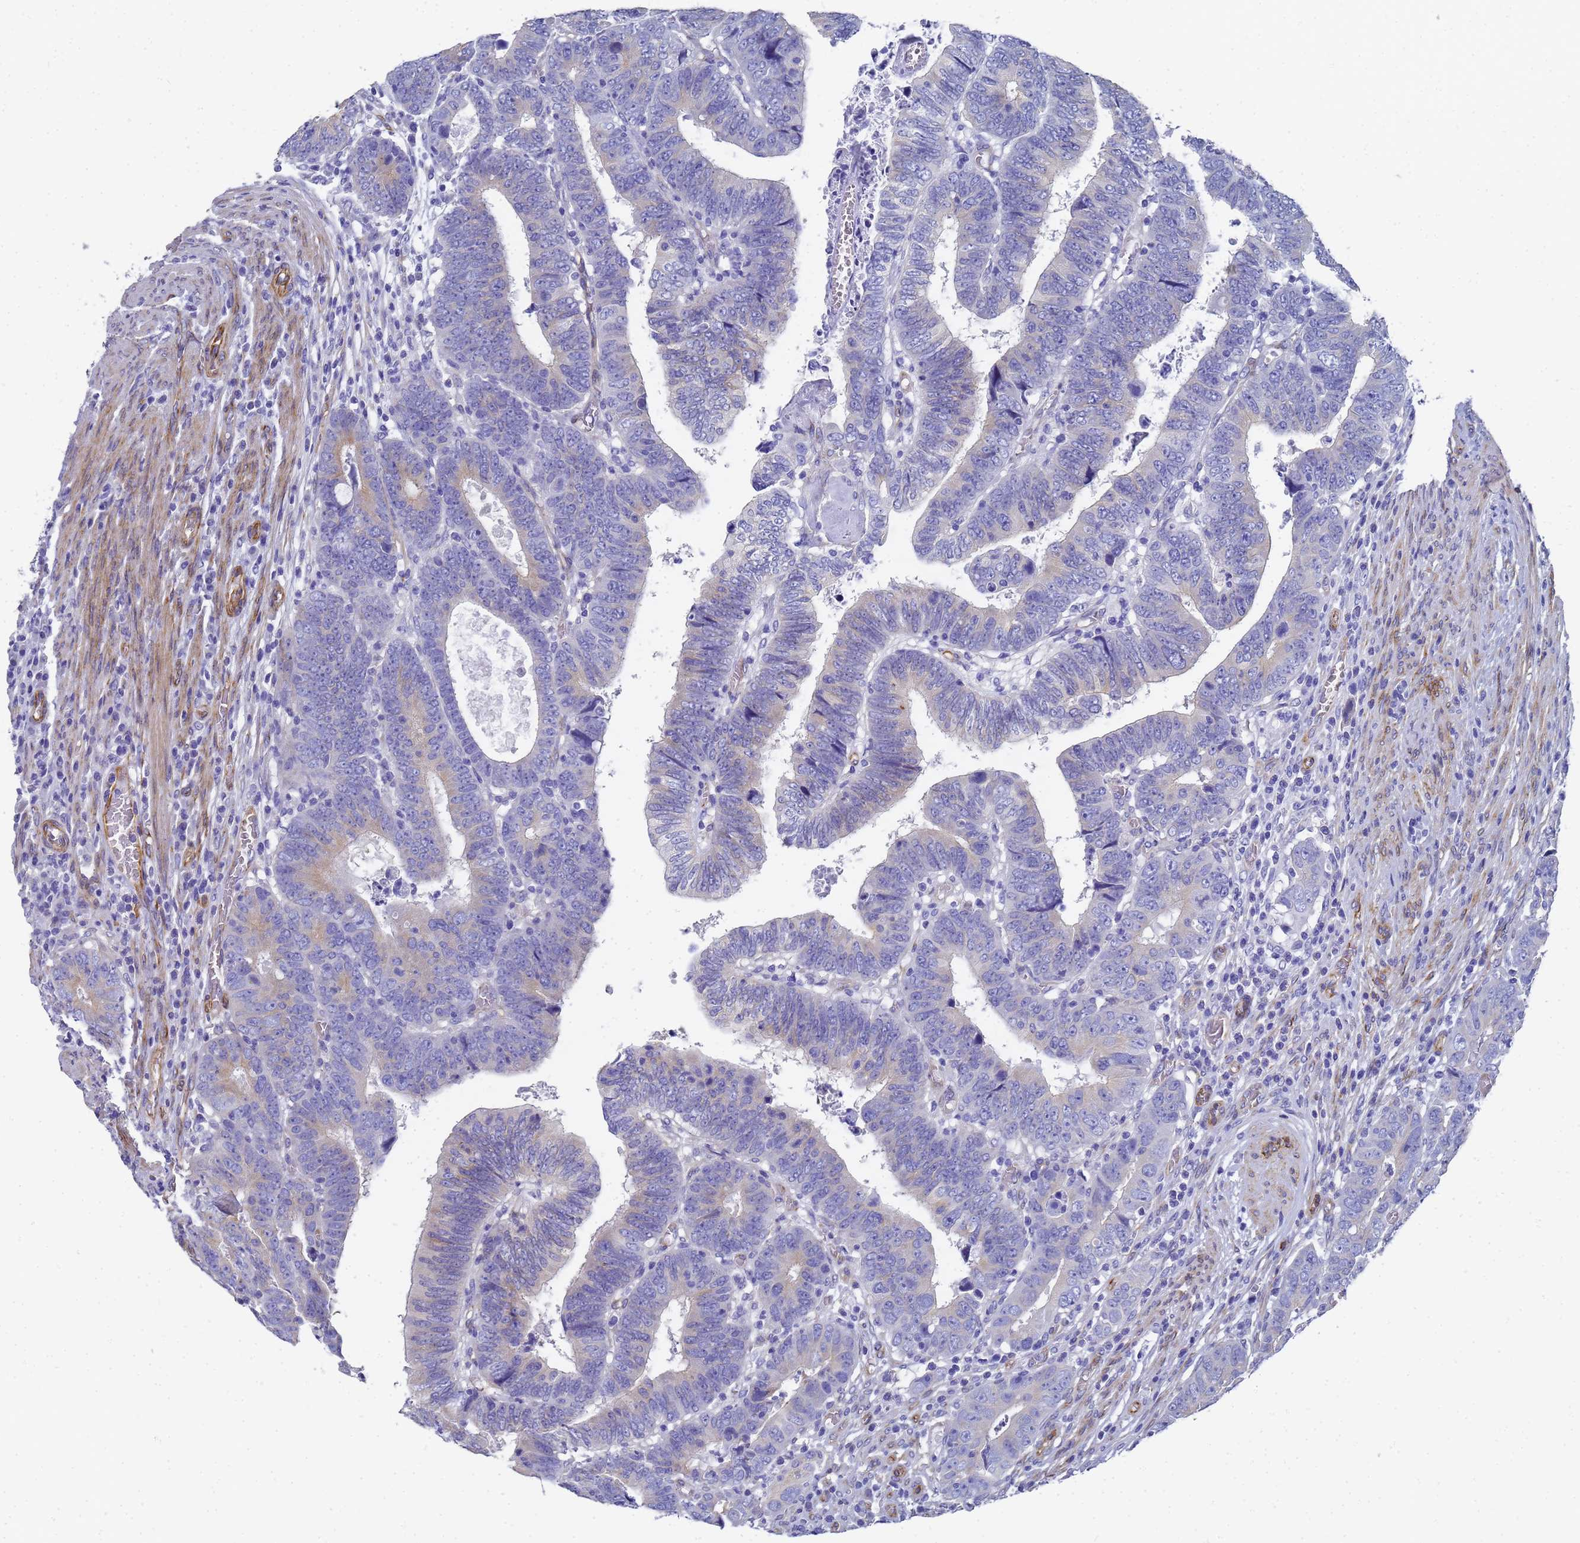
{"staining": {"intensity": "weak", "quantity": "<25%", "location": "cytoplasmic/membranous"}, "tissue": "colorectal cancer", "cell_type": "Tumor cells", "image_type": "cancer", "snomed": [{"axis": "morphology", "description": "Normal tissue, NOS"}, {"axis": "morphology", "description": "Adenocarcinoma, NOS"}, {"axis": "topography", "description": "Rectum"}], "caption": "Immunohistochemical staining of adenocarcinoma (colorectal) shows no significant staining in tumor cells.", "gene": "TUBB1", "patient": {"sex": "female", "age": 65}}